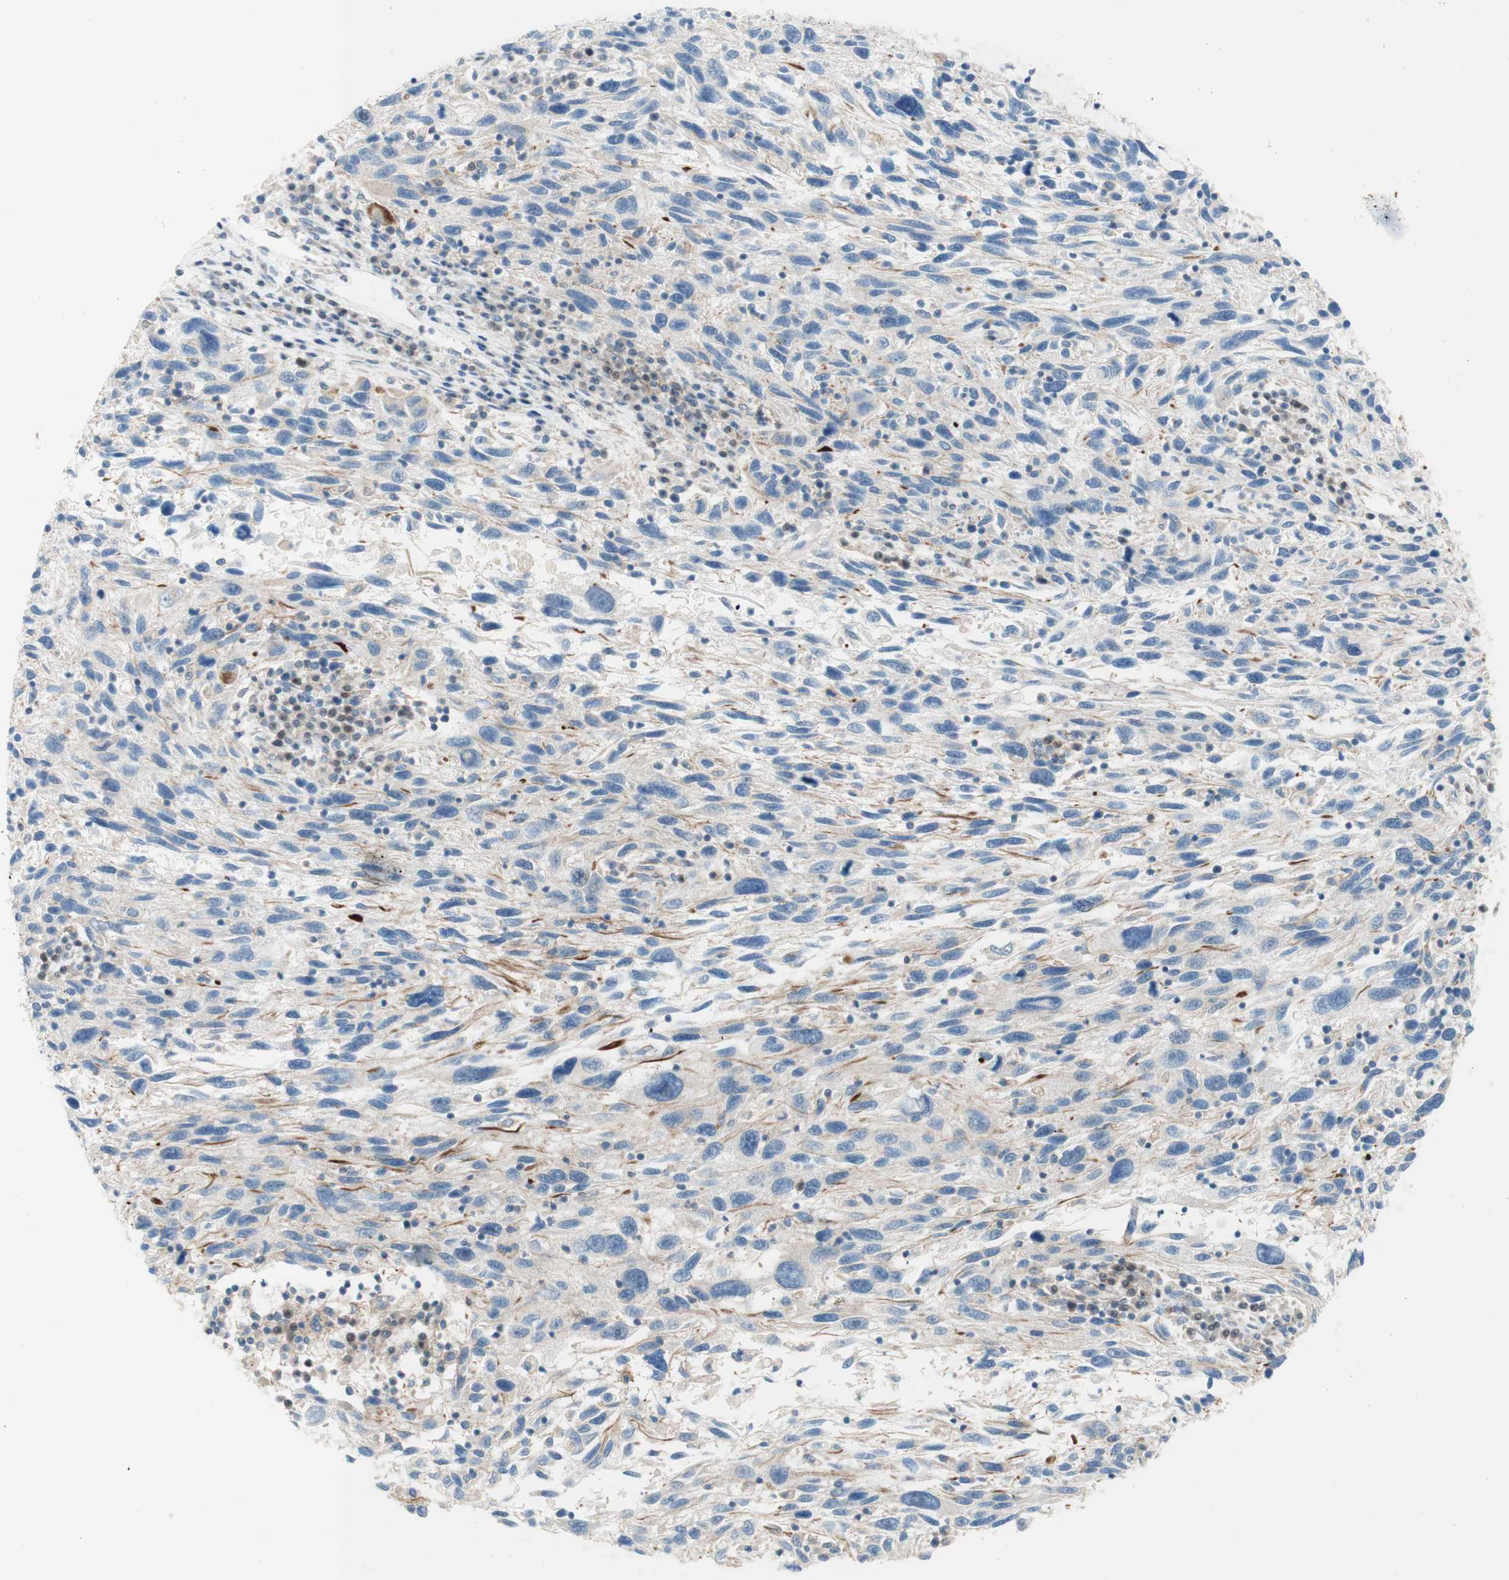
{"staining": {"intensity": "strong", "quantity": "25%-75%", "location": "cytoplasmic/membranous"}, "tissue": "melanoma", "cell_type": "Tumor cells", "image_type": "cancer", "snomed": [{"axis": "morphology", "description": "Malignant melanoma, NOS"}, {"axis": "topography", "description": "Skin"}], "caption": "Protein staining of malignant melanoma tissue reveals strong cytoplasmic/membranous expression in about 25%-75% of tumor cells. Immunohistochemistry (ihc) stains the protein in brown and the nuclei are stained blue.", "gene": "POU2AF1", "patient": {"sex": "male", "age": 53}}